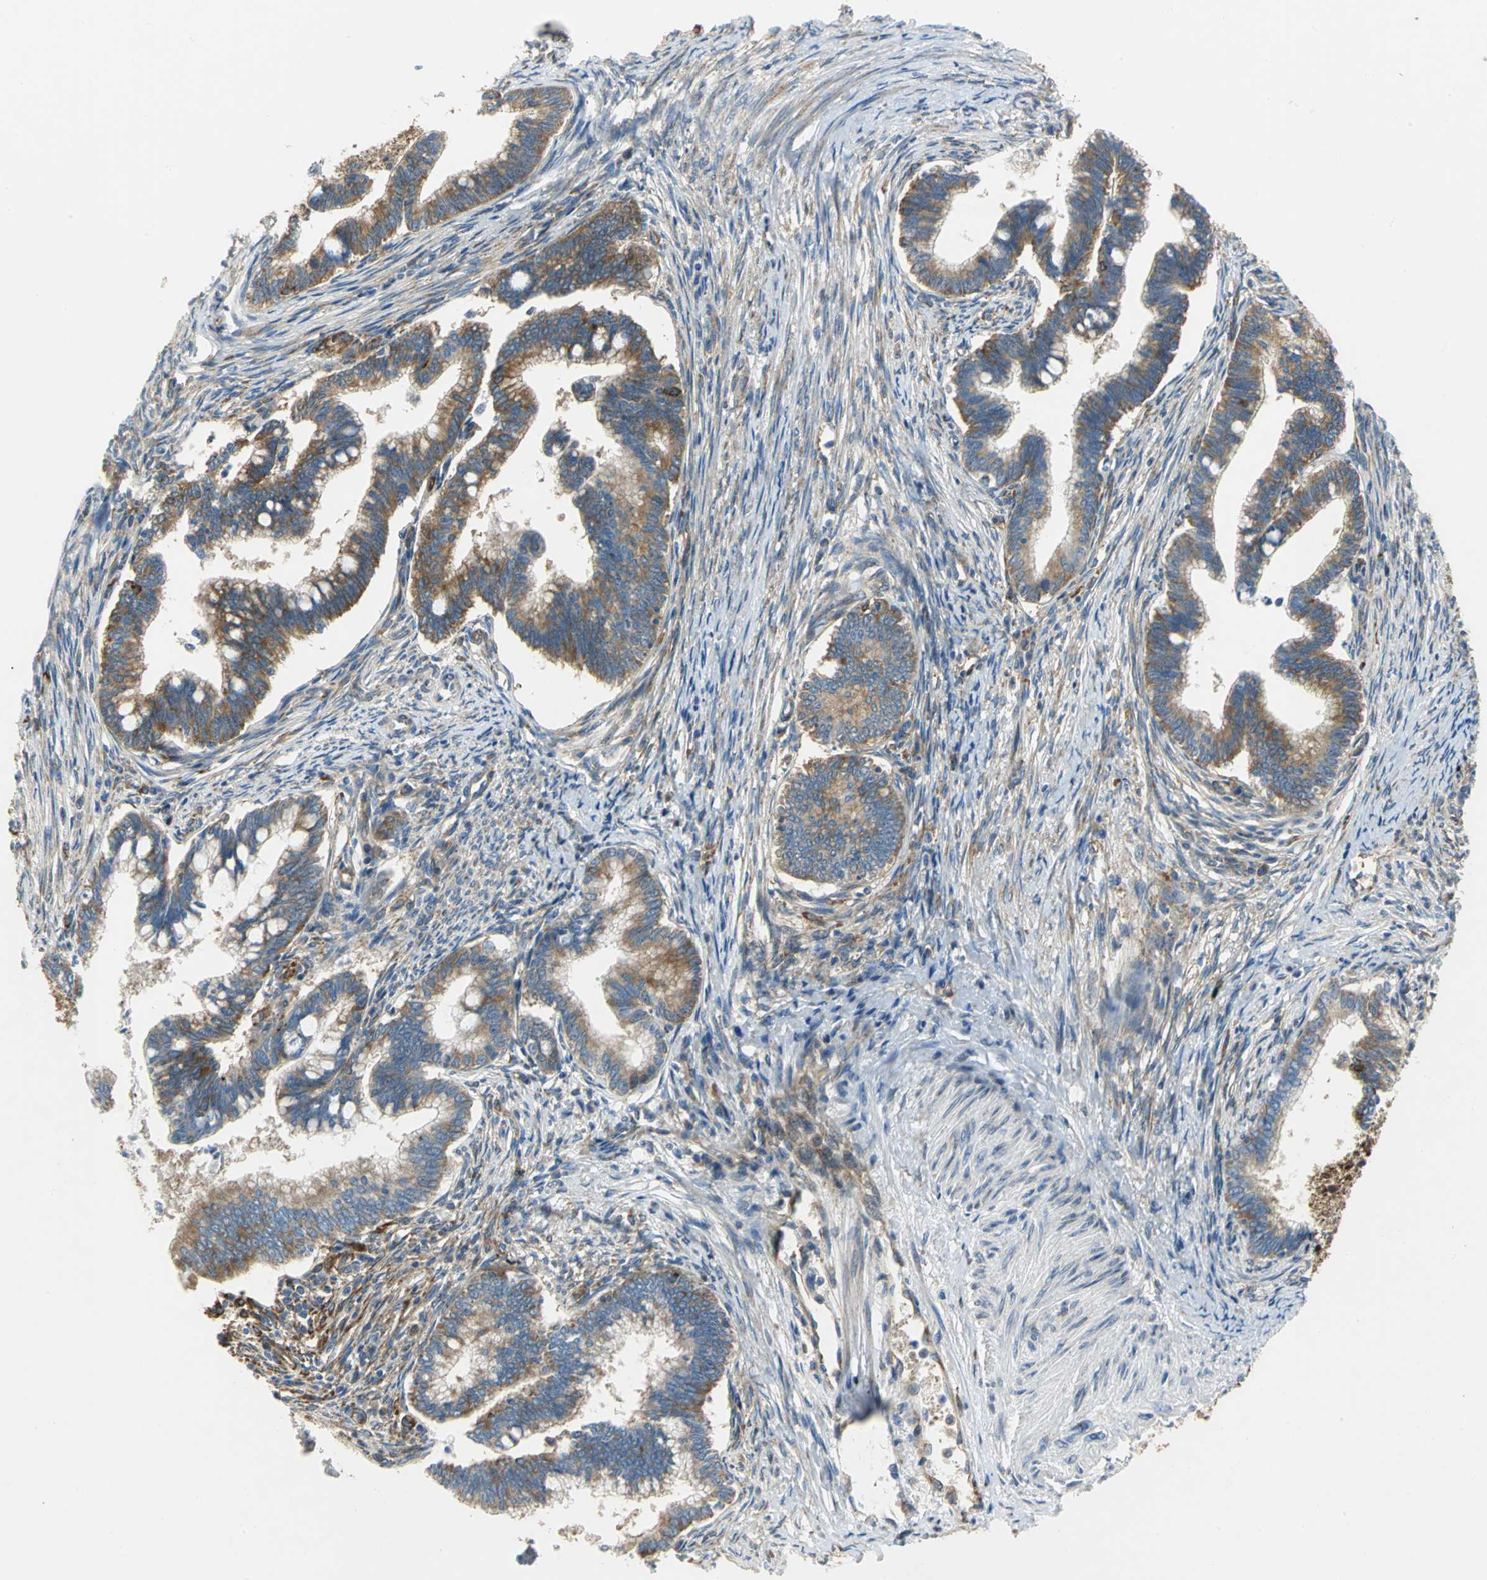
{"staining": {"intensity": "moderate", "quantity": ">75%", "location": "cytoplasmic/membranous"}, "tissue": "cervical cancer", "cell_type": "Tumor cells", "image_type": "cancer", "snomed": [{"axis": "morphology", "description": "Adenocarcinoma, NOS"}, {"axis": "topography", "description": "Cervix"}], "caption": "Cervical adenocarcinoma stained with a protein marker displays moderate staining in tumor cells.", "gene": "YBX1", "patient": {"sex": "female", "age": 36}}